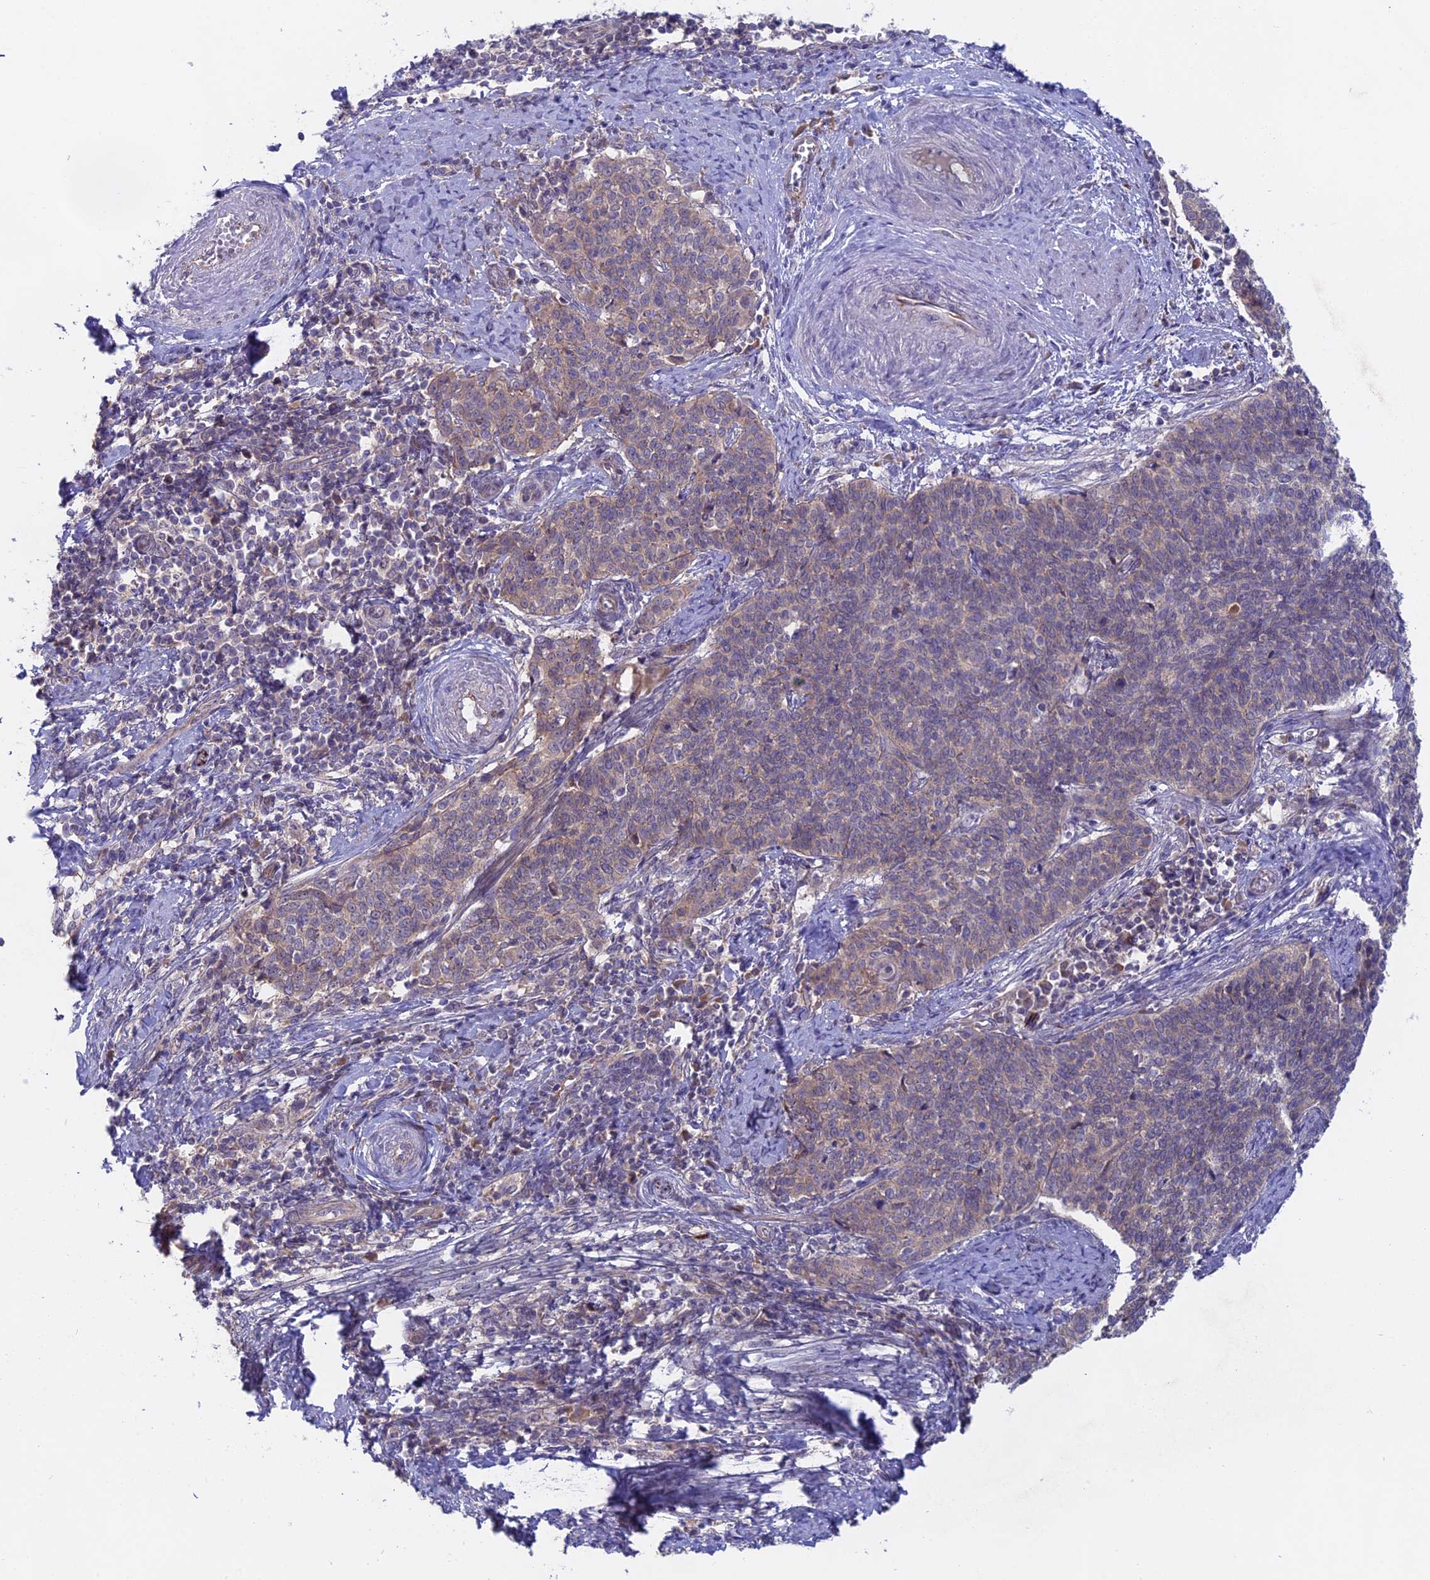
{"staining": {"intensity": "weak", "quantity": "<25%", "location": "cytoplasmic/membranous"}, "tissue": "cervical cancer", "cell_type": "Tumor cells", "image_type": "cancer", "snomed": [{"axis": "morphology", "description": "Squamous cell carcinoma, NOS"}, {"axis": "topography", "description": "Cervix"}], "caption": "This is an immunohistochemistry photomicrograph of human cervical squamous cell carcinoma. There is no expression in tumor cells.", "gene": "TENT4B", "patient": {"sex": "female", "age": 39}}